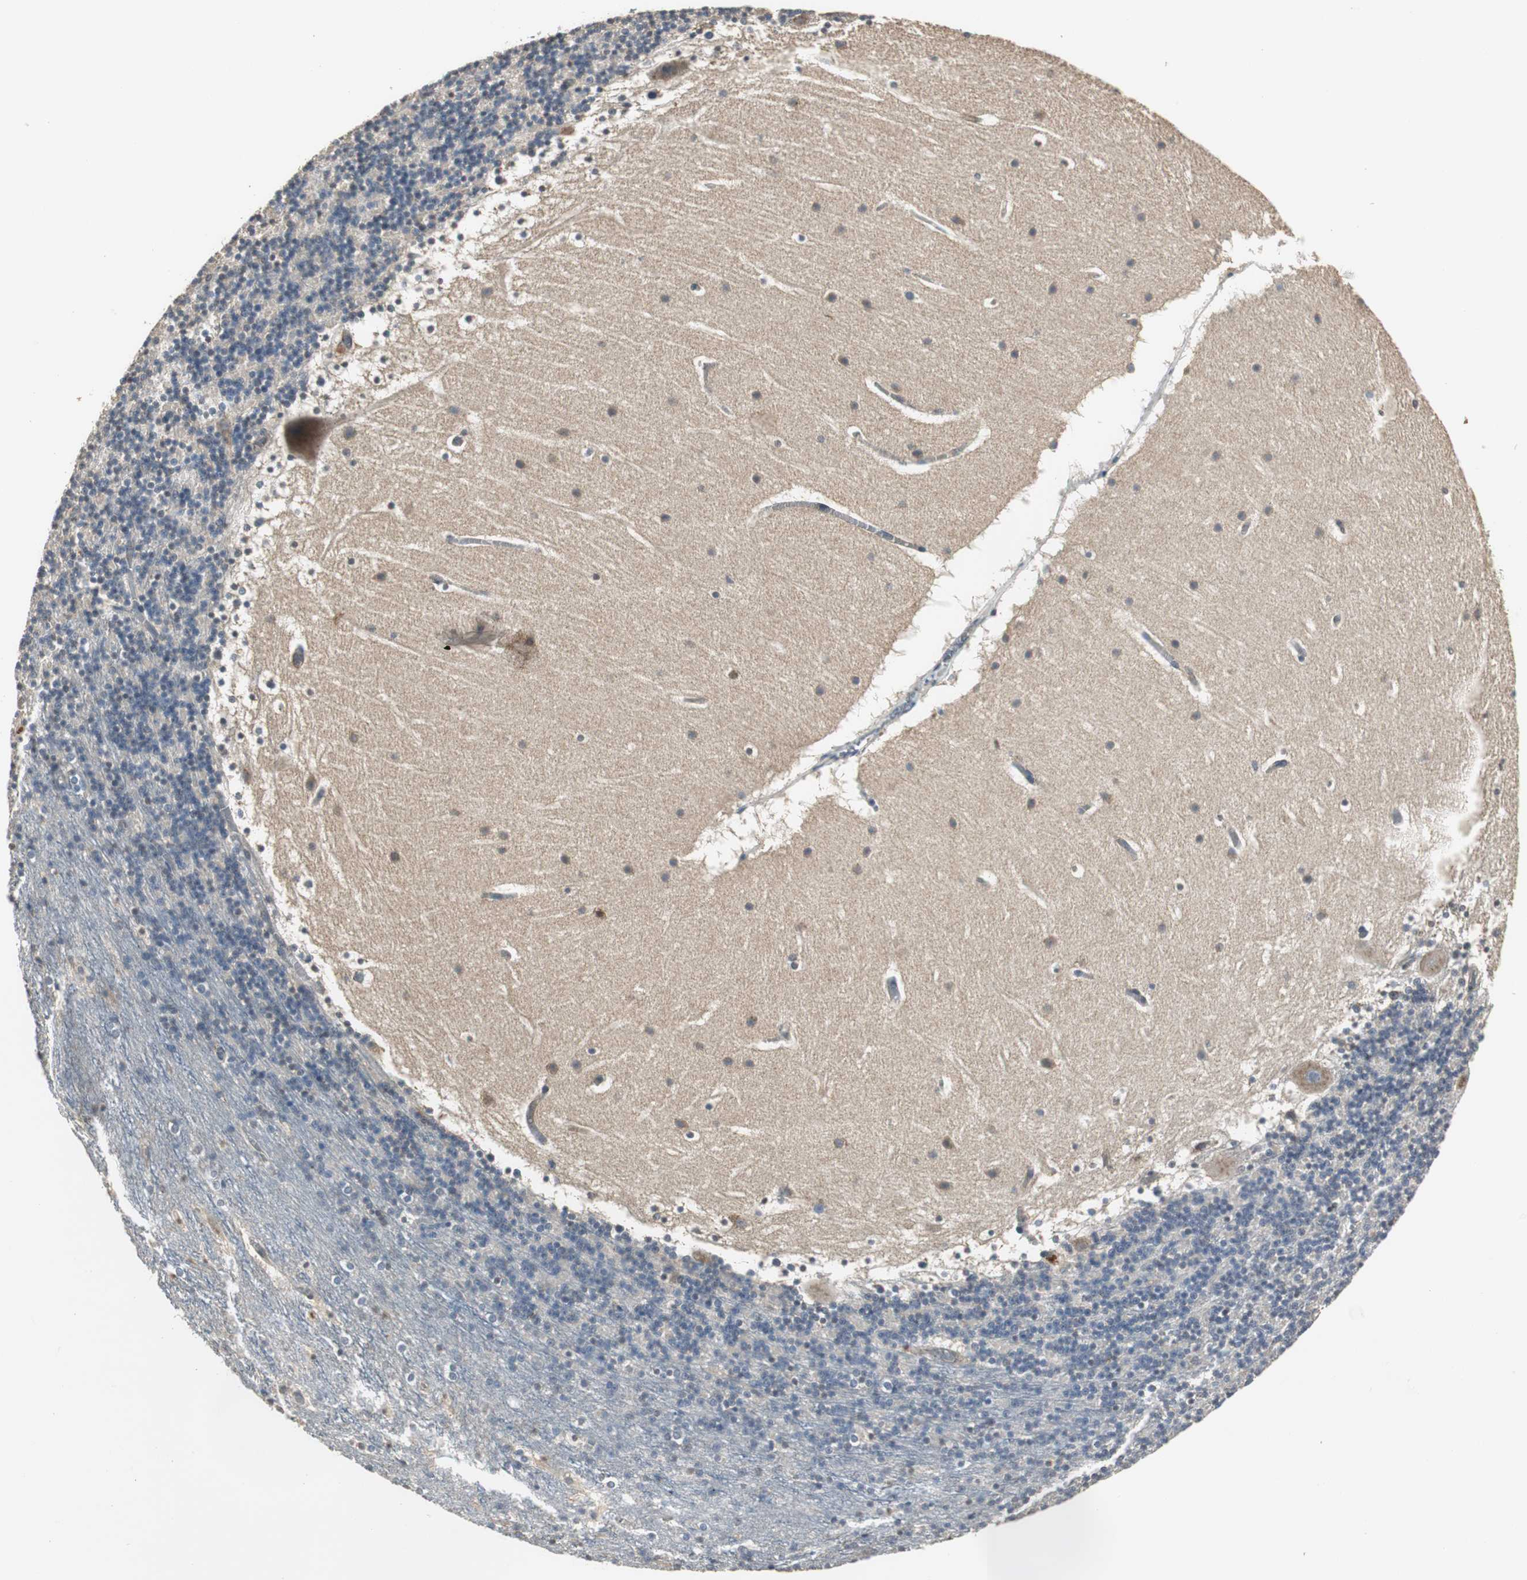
{"staining": {"intensity": "weak", "quantity": "<25%", "location": "cytoplasmic/membranous"}, "tissue": "cerebellum", "cell_type": "Cells in granular layer", "image_type": "normal", "snomed": [{"axis": "morphology", "description": "Normal tissue, NOS"}, {"axis": "topography", "description": "Cerebellum"}], "caption": "Histopathology image shows no protein positivity in cells in granular layer of unremarkable cerebellum. (Brightfield microscopy of DAB (3,3'-diaminobenzidine) IHC at high magnification).", "gene": "JTB", "patient": {"sex": "male", "age": 45}}